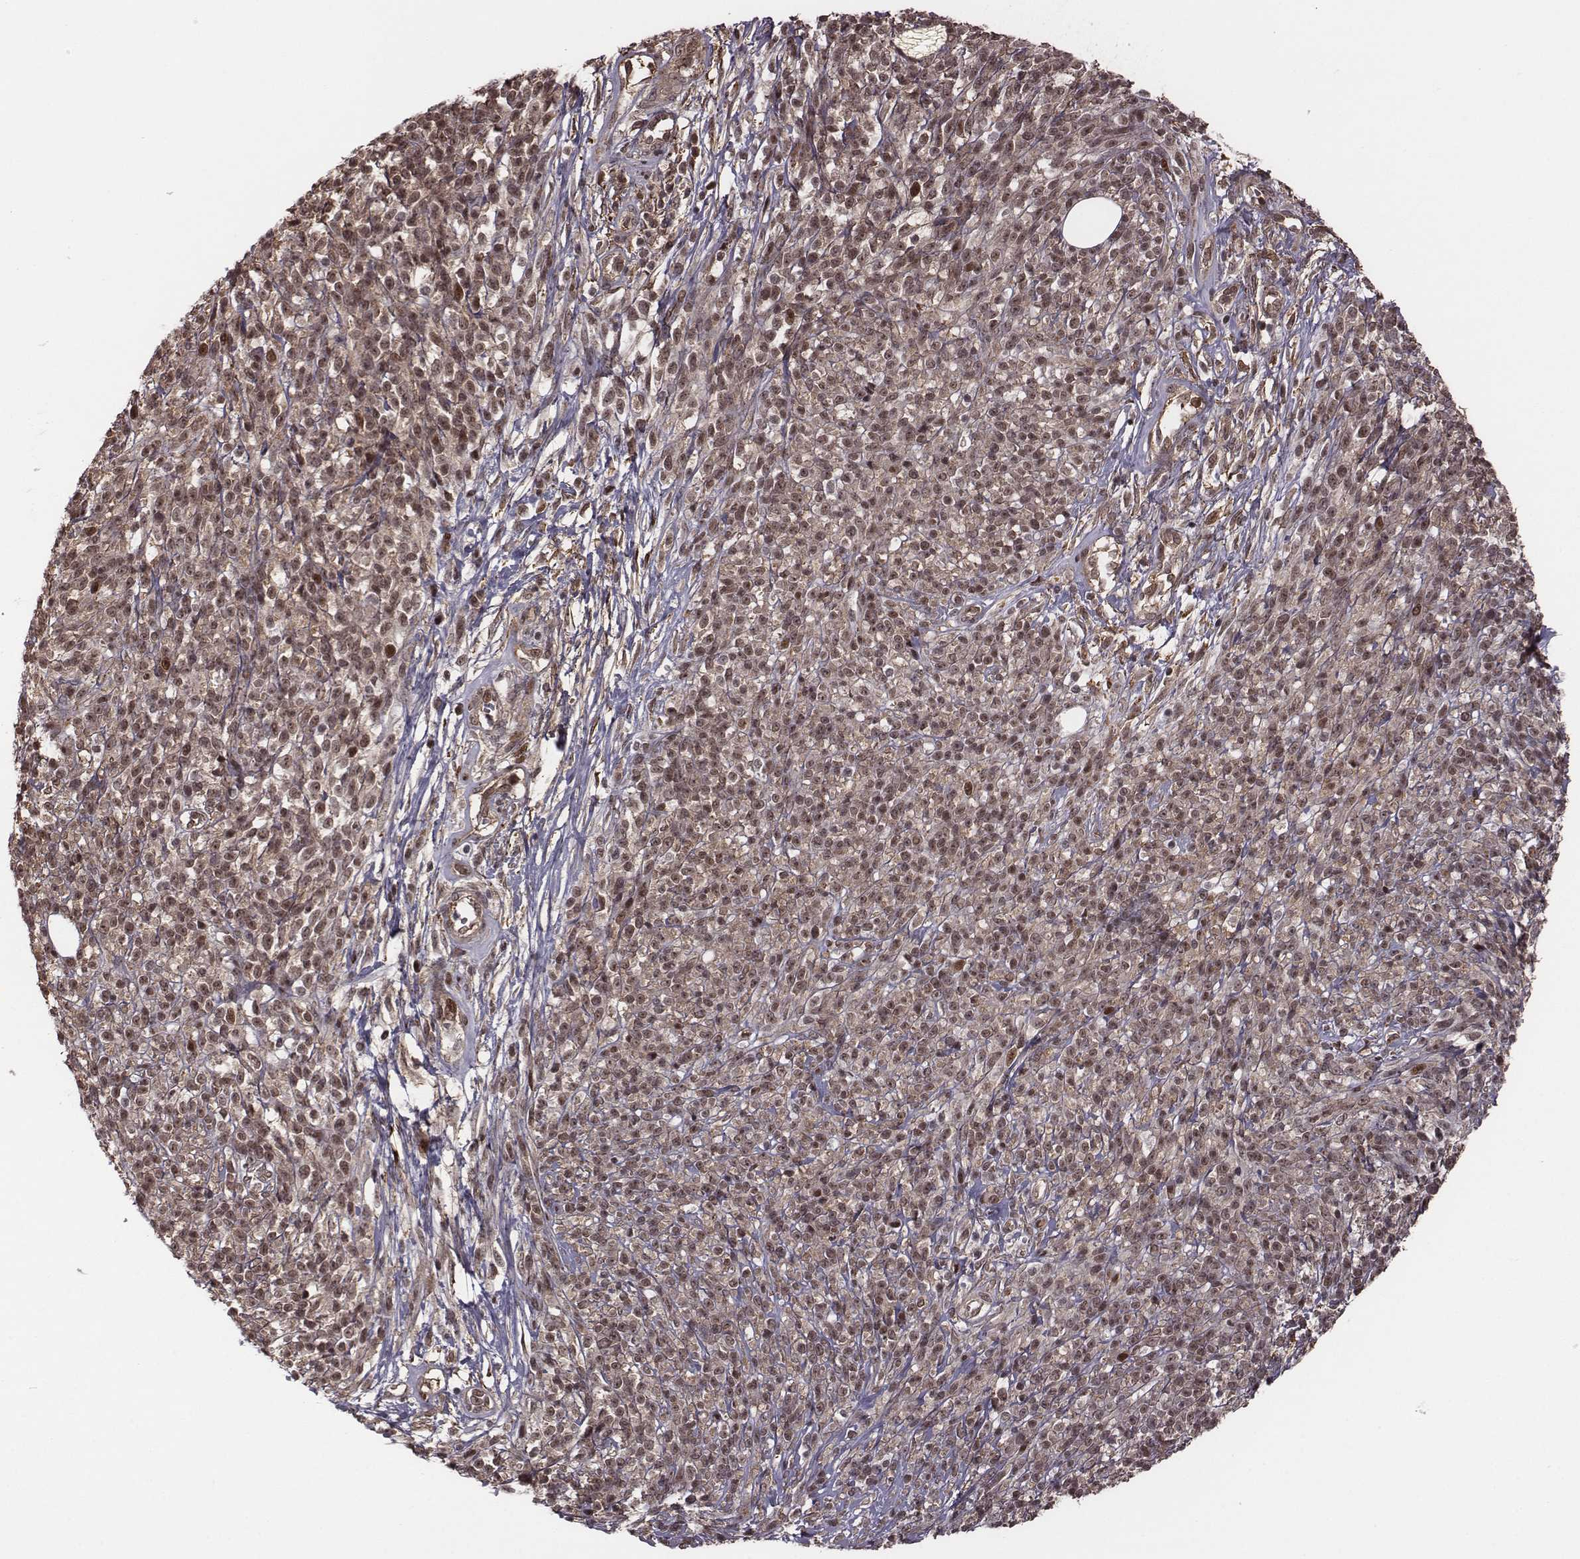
{"staining": {"intensity": "weak", "quantity": "25%-75%", "location": "cytoplasmic/membranous,nuclear"}, "tissue": "melanoma", "cell_type": "Tumor cells", "image_type": "cancer", "snomed": [{"axis": "morphology", "description": "Malignant melanoma, NOS"}, {"axis": "topography", "description": "Skin"}, {"axis": "topography", "description": "Skin of trunk"}], "caption": "Approximately 25%-75% of tumor cells in melanoma show weak cytoplasmic/membranous and nuclear protein expression as visualized by brown immunohistochemical staining.", "gene": "RPL3", "patient": {"sex": "male", "age": 74}}